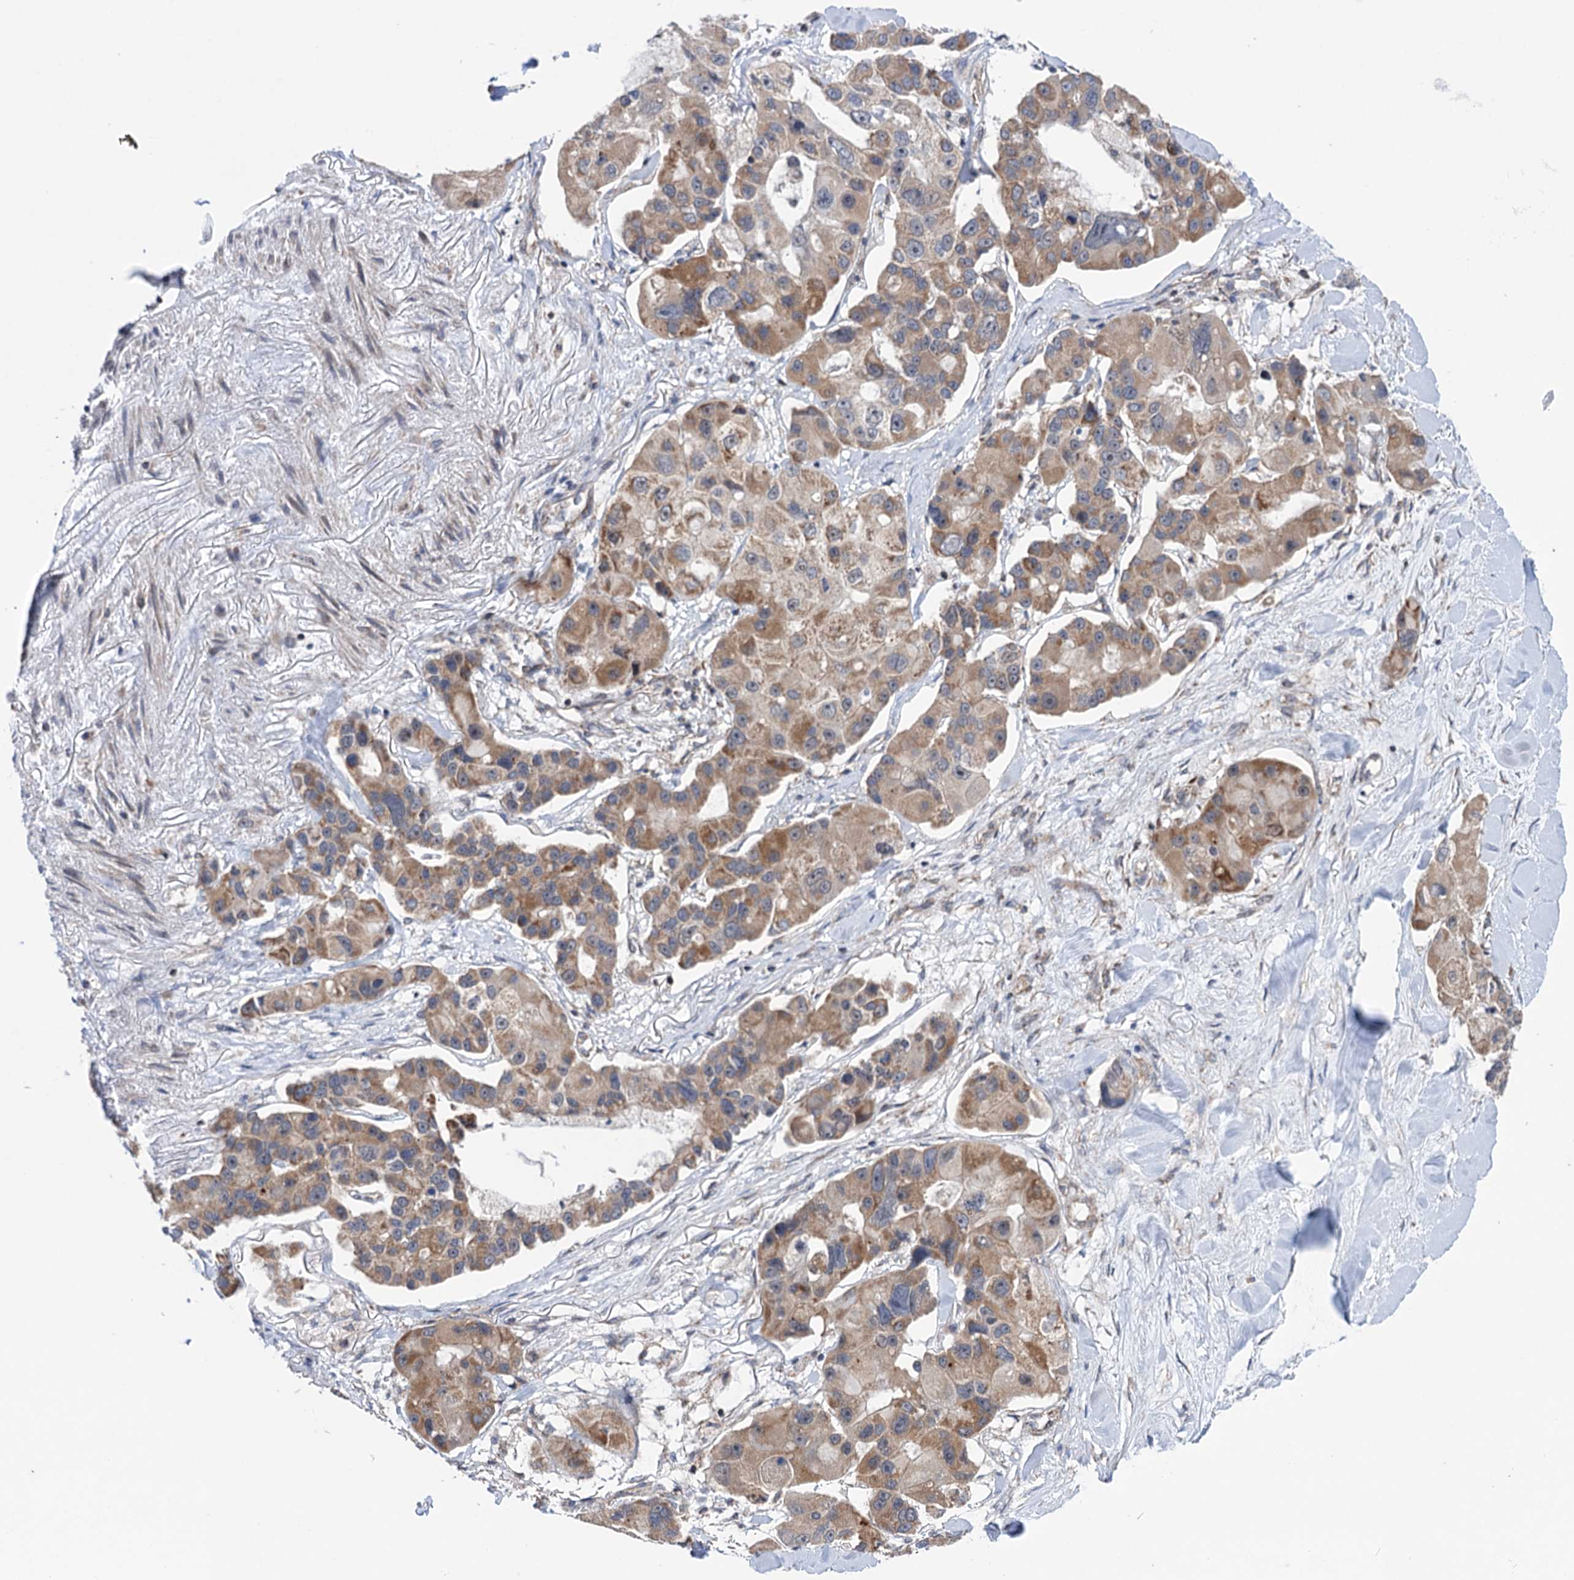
{"staining": {"intensity": "moderate", "quantity": ">75%", "location": "cytoplasmic/membranous"}, "tissue": "lung cancer", "cell_type": "Tumor cells", "image_type": "cancer", "snomed": [{"axis": "morphology", "description": "Adenocarcinoma, NOS"}, {"axis": "topography", "description": "Lung"}], "caption": "IHC image of human adenocarcinoma (lung) stained for a protein (brown), which demonstrates medium levels of moderate cytoplasmic/membranous staining in about >75% of tumor cells.", "gene": "SUCLA2", "patient": {"sex": "female", "age": 54}}